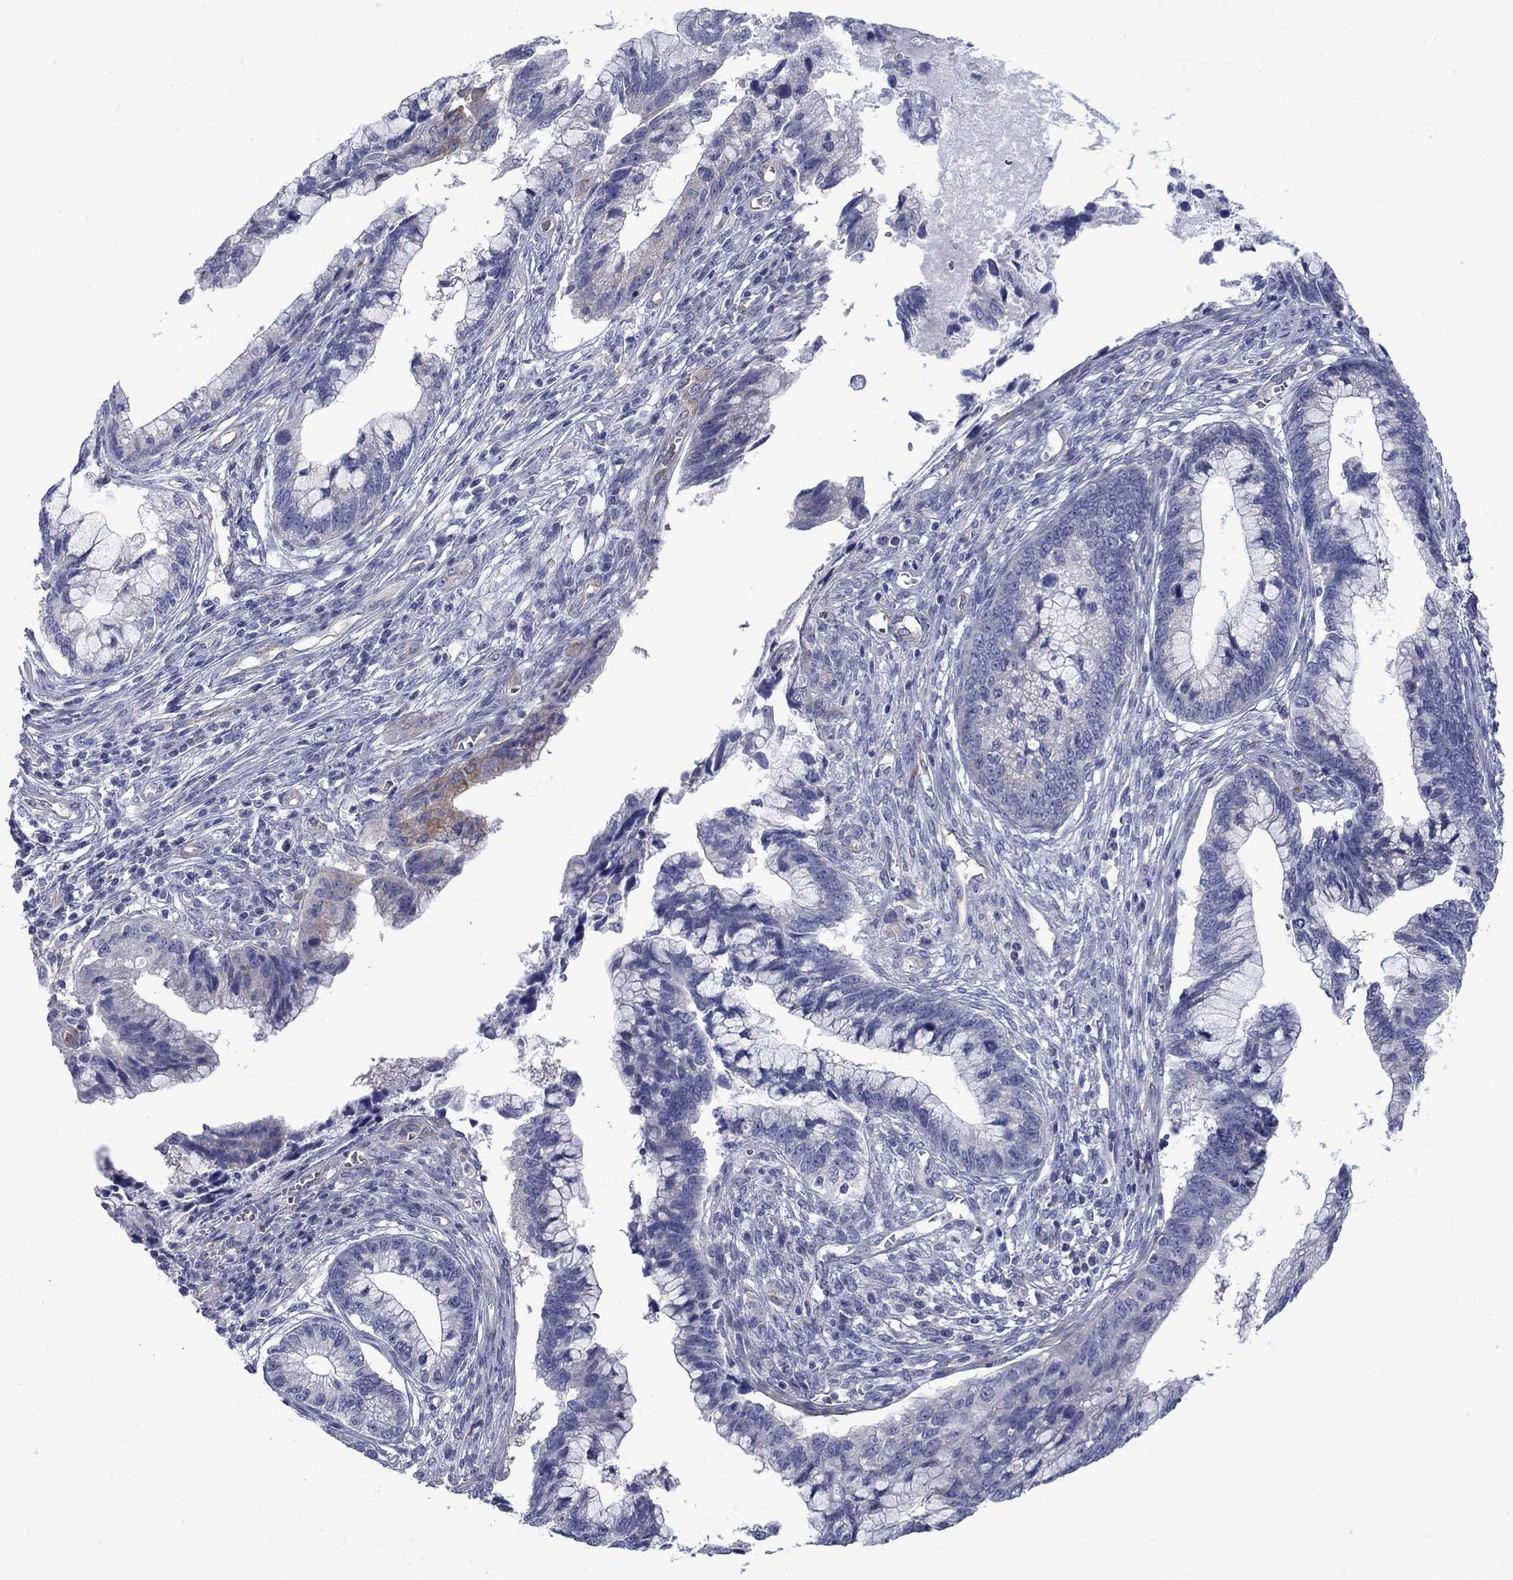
{"staining": {"intensity": "moderate", "quantity": "<25%", "location": "cytoplasmic/membranous"}, "tissue": "cervical cancer", "cell_type": "Tumor cells", "image_type": "cancer", "snomed": [{"axis": "morphology", "description": "Adenocarcinoma, NOS"}, {"axis": "topography", "description": "Cervix"}], "caption": "Moderate cytoplasmic/membranous staining is appreciated in approximately <25% of tumor cells in cervical adenocarcinoma. The protein of interest is shown in brown color, while the nuclei are stained blue.", "gene": "FXR1", "patient": {"sex": "female", "age": 44}}